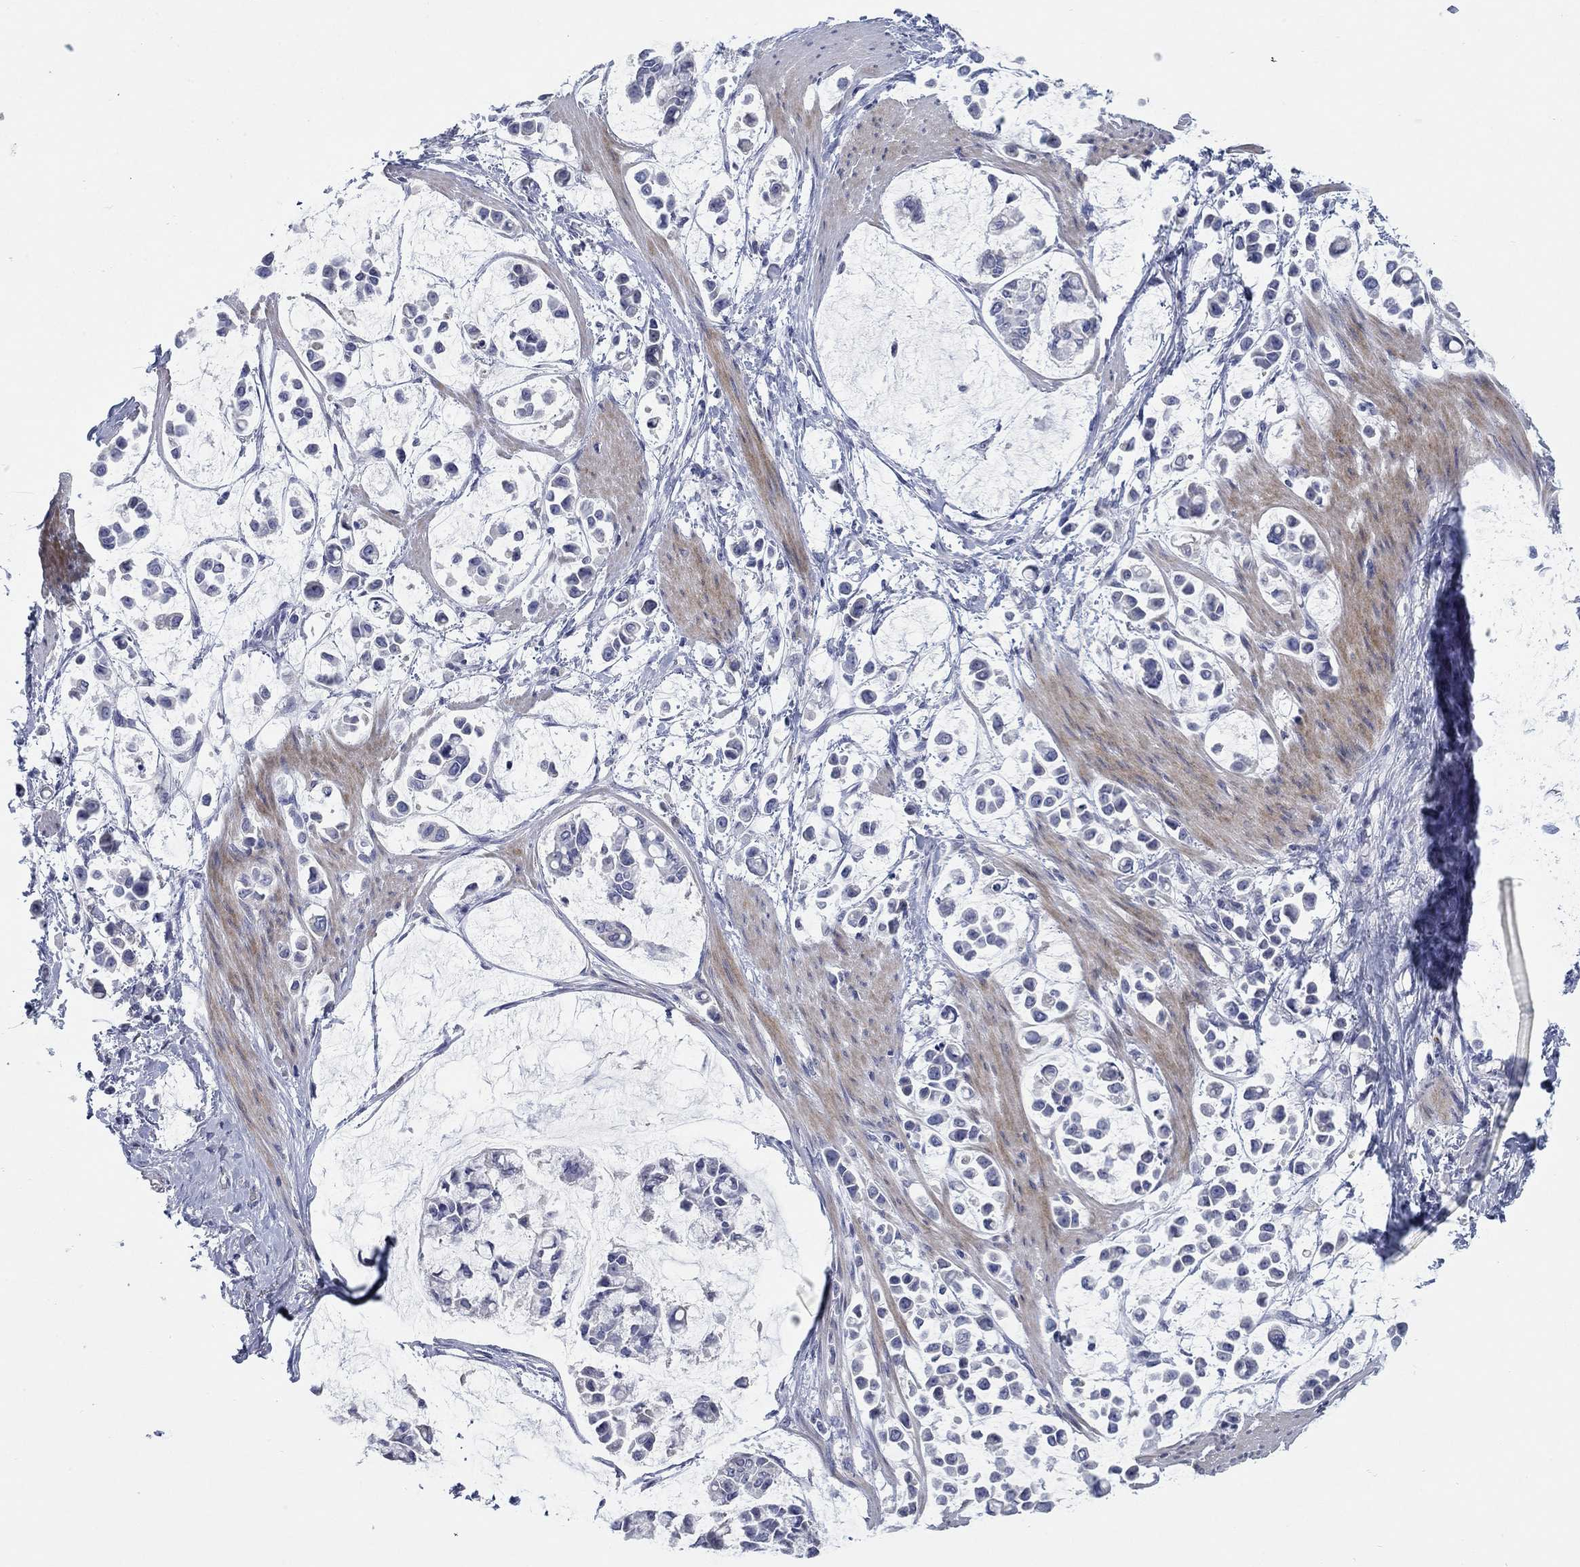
{"staining": {"intensity": "negative", "quantity": "none", "location": "none"}, "tissue": "stomach cancer", "cell_type": "Tumor cells", "image_type": "cancer", "snomed": [{"axis": "morphology", "description": "Adenocarcinoma, NOS"}, {"axis": "topography", "description": "Stomach"}], "caption": "Immunohistochemistry (IHC) photomicrograph of neoplastic tissue: human stomach cancer (adenocarcinoma) stained with DAB (3,3'-diaminobenzidine) shows no significant protein positivity in tumor cells. (Brightfield microscopy of DAB IHC at high magnification).", "gene": "TMEM249", "patient": {"sex": "male", "age": 82}}